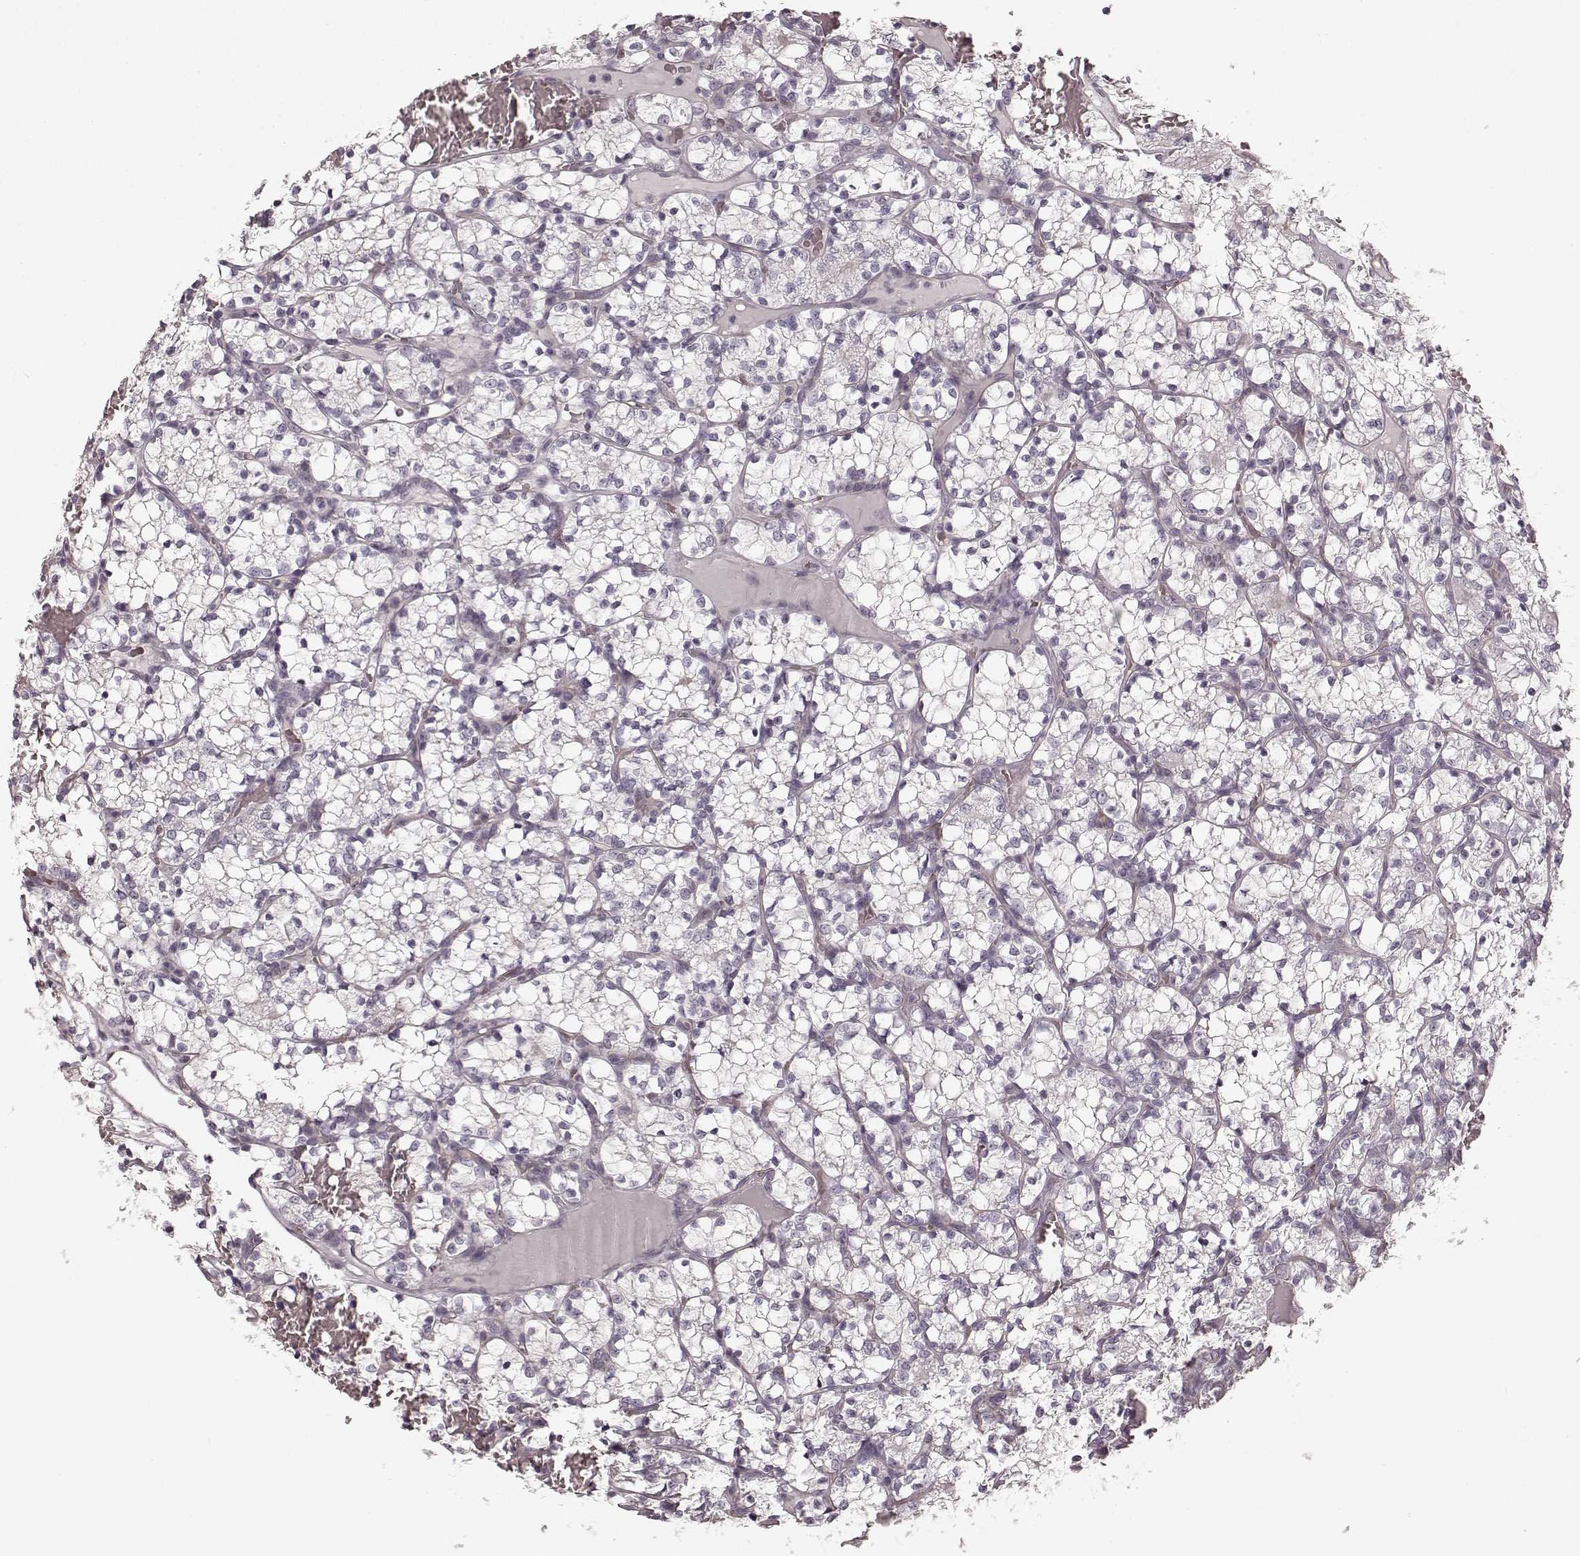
{"staining": {"intensity": "negative", "quantity": "none", "location": "none"}, "tissue": "renal cancer", "cell_type": "Tumor cells", "image_type": "cancer", "snomed": [{"axis": "morphology", "description": "Adenocarcinoma, NOS"}, {"axis": "topography", "description": "Kidney"}], "caption": "Immunohistochemistry micrograph of human renal cancer stained for a protein (brown), which exhibits no expression in tumor cells.", "gene": "PRKCE", "patient": {"sex": "female", "age": 69}}